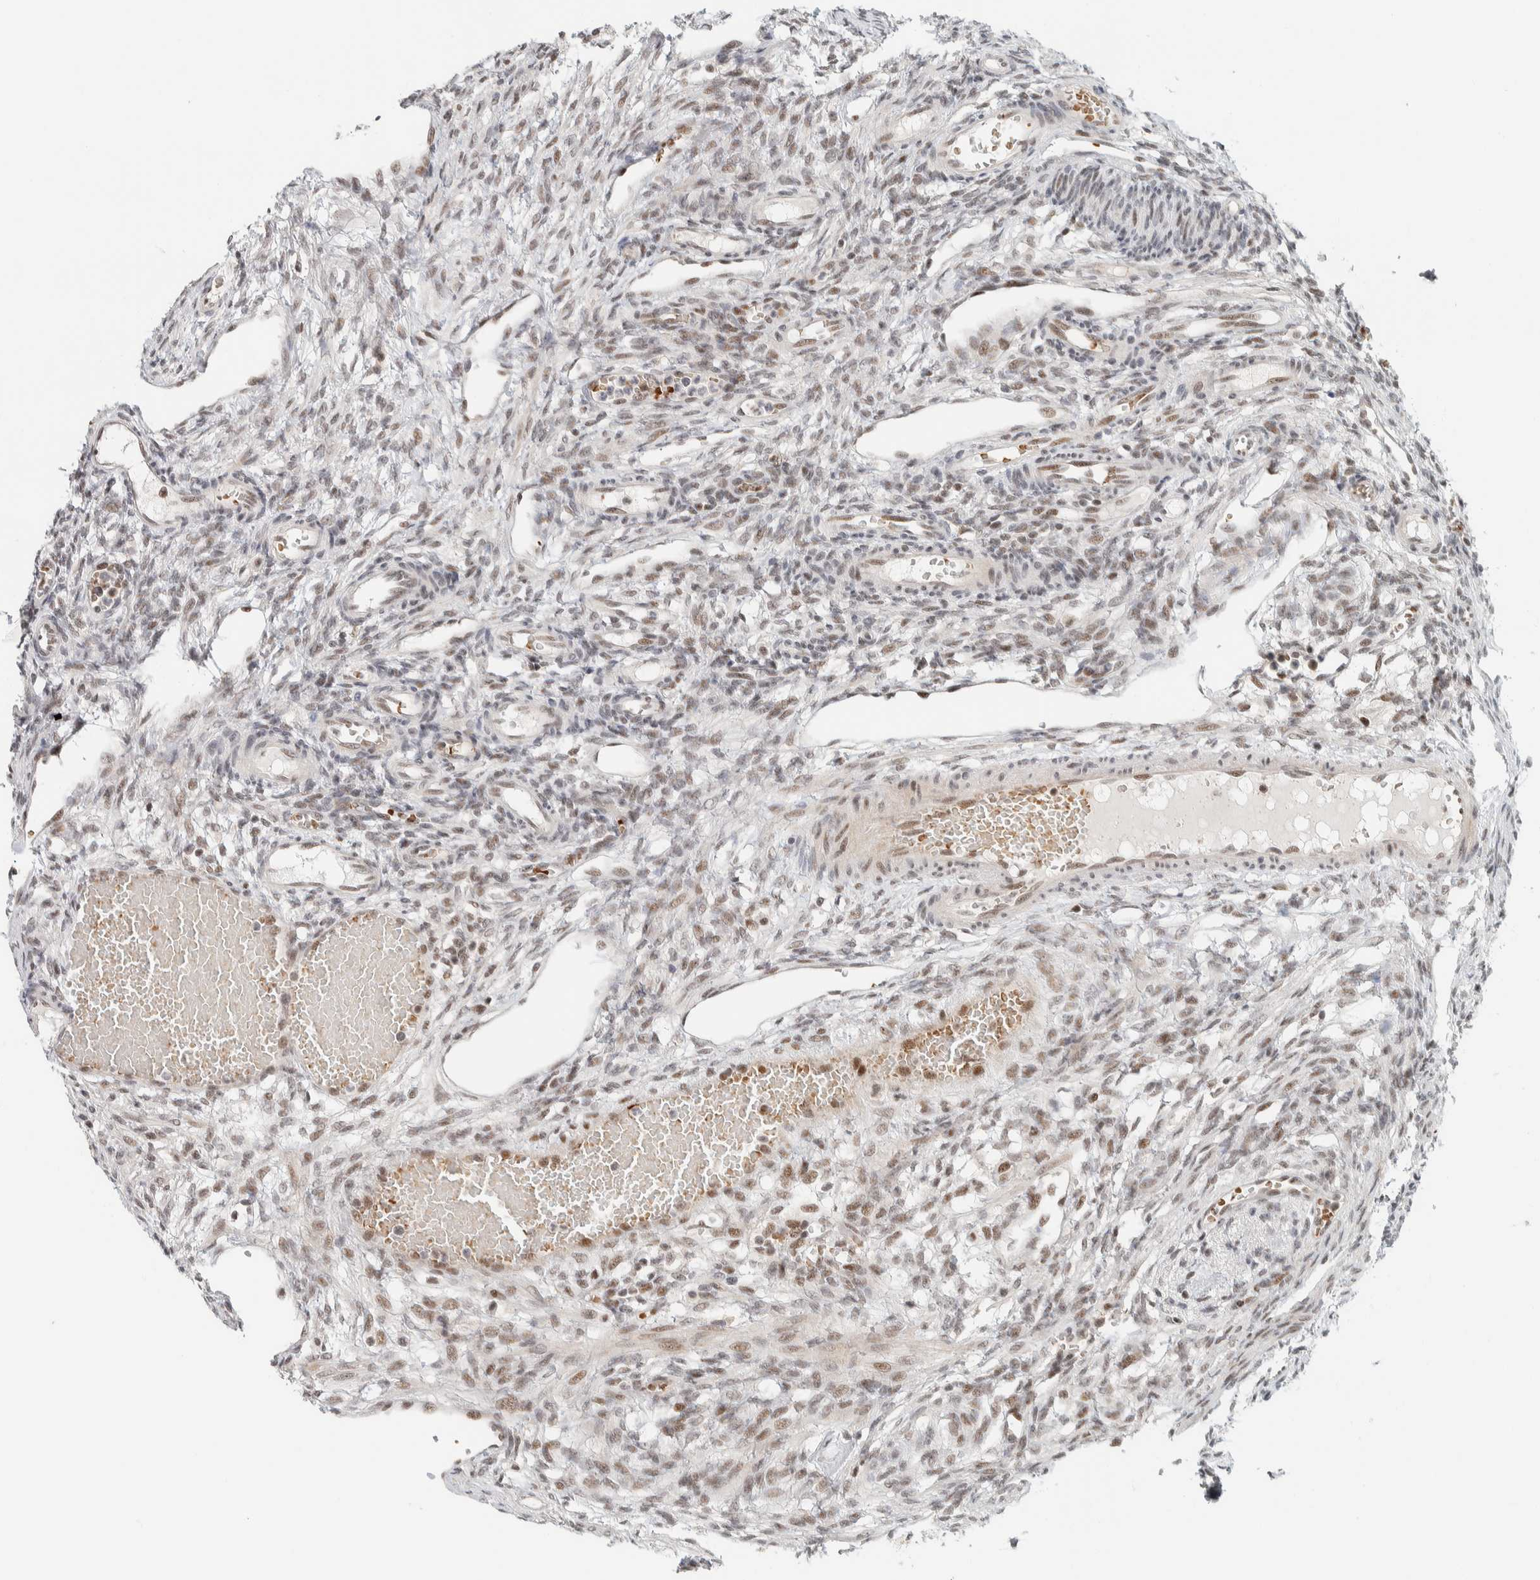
{"staining": {"intensity": "moderate", "quantity": "<25%", "location": "nuclear"}, "tissue": "ovary", "cell_type": "Follicle cells", "image_type": "normal", "snomed": [{"axis": "morphology", "description": "Normal tissue, NOS"}, {"axis": "topography", "description": "Ovary"}], "caption": "High-power microscopy captured an immunohistochemistry (IHC) image of benign ovary, revealing moderate nuclear positivity in approximately <25% of follicle cells.", "gene": "ZBTB2", "patient": {"sex": "female", "age": 33}}